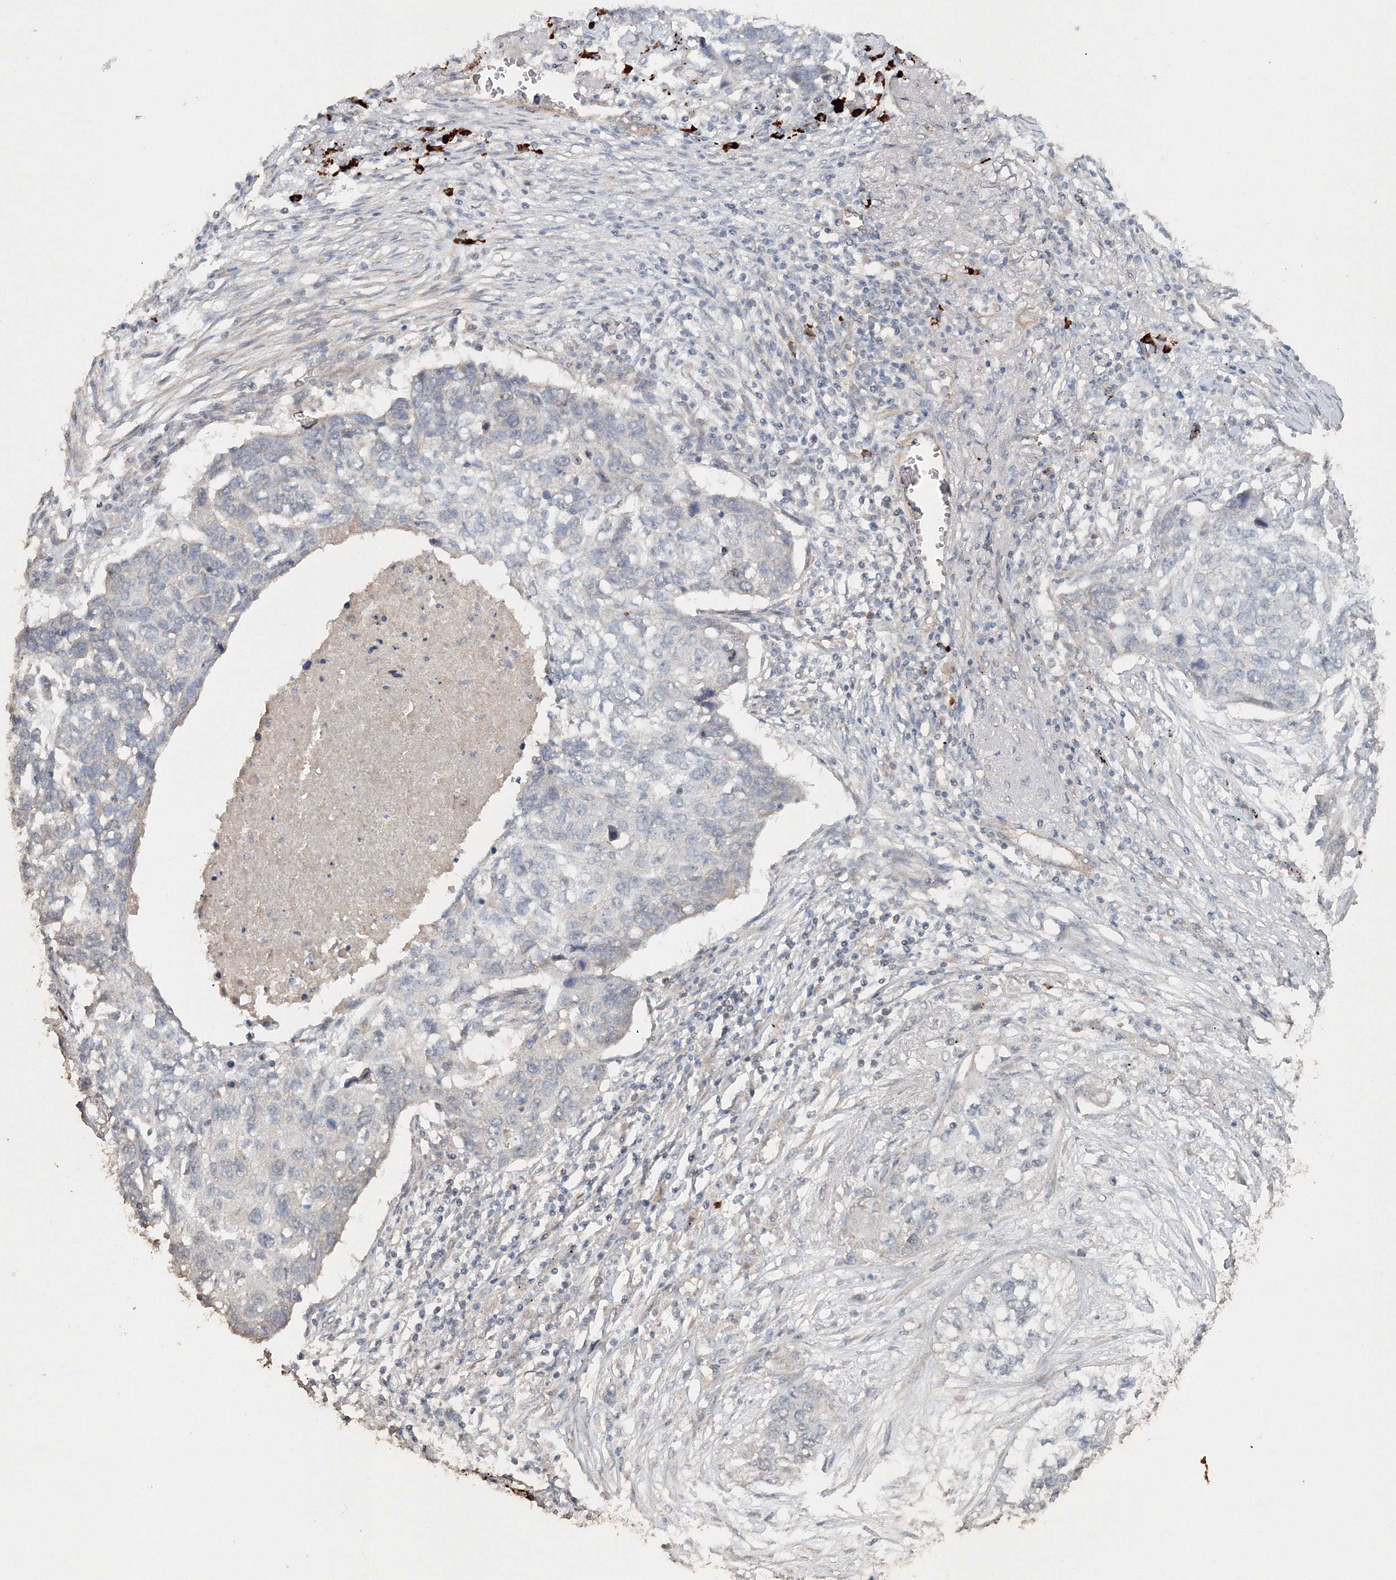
{"staining": {"intensity": "negative", "quantity": "none", "location": "none"}, "tissue": "lung cancer", "cell_type": "Tumor cells", "image_type": "cancer", "snomed": [{"axis": "morphology", "description": "Squamous cell carcinoma, NOS"}, {"axis": "topography", "description": "Lung"}], "caption": "Immunohistochemical staining of human lung cancer displays no significant expression in tumor cells.", "gene": "NALF2", "patient": {"sex": "female", "age": 63}}